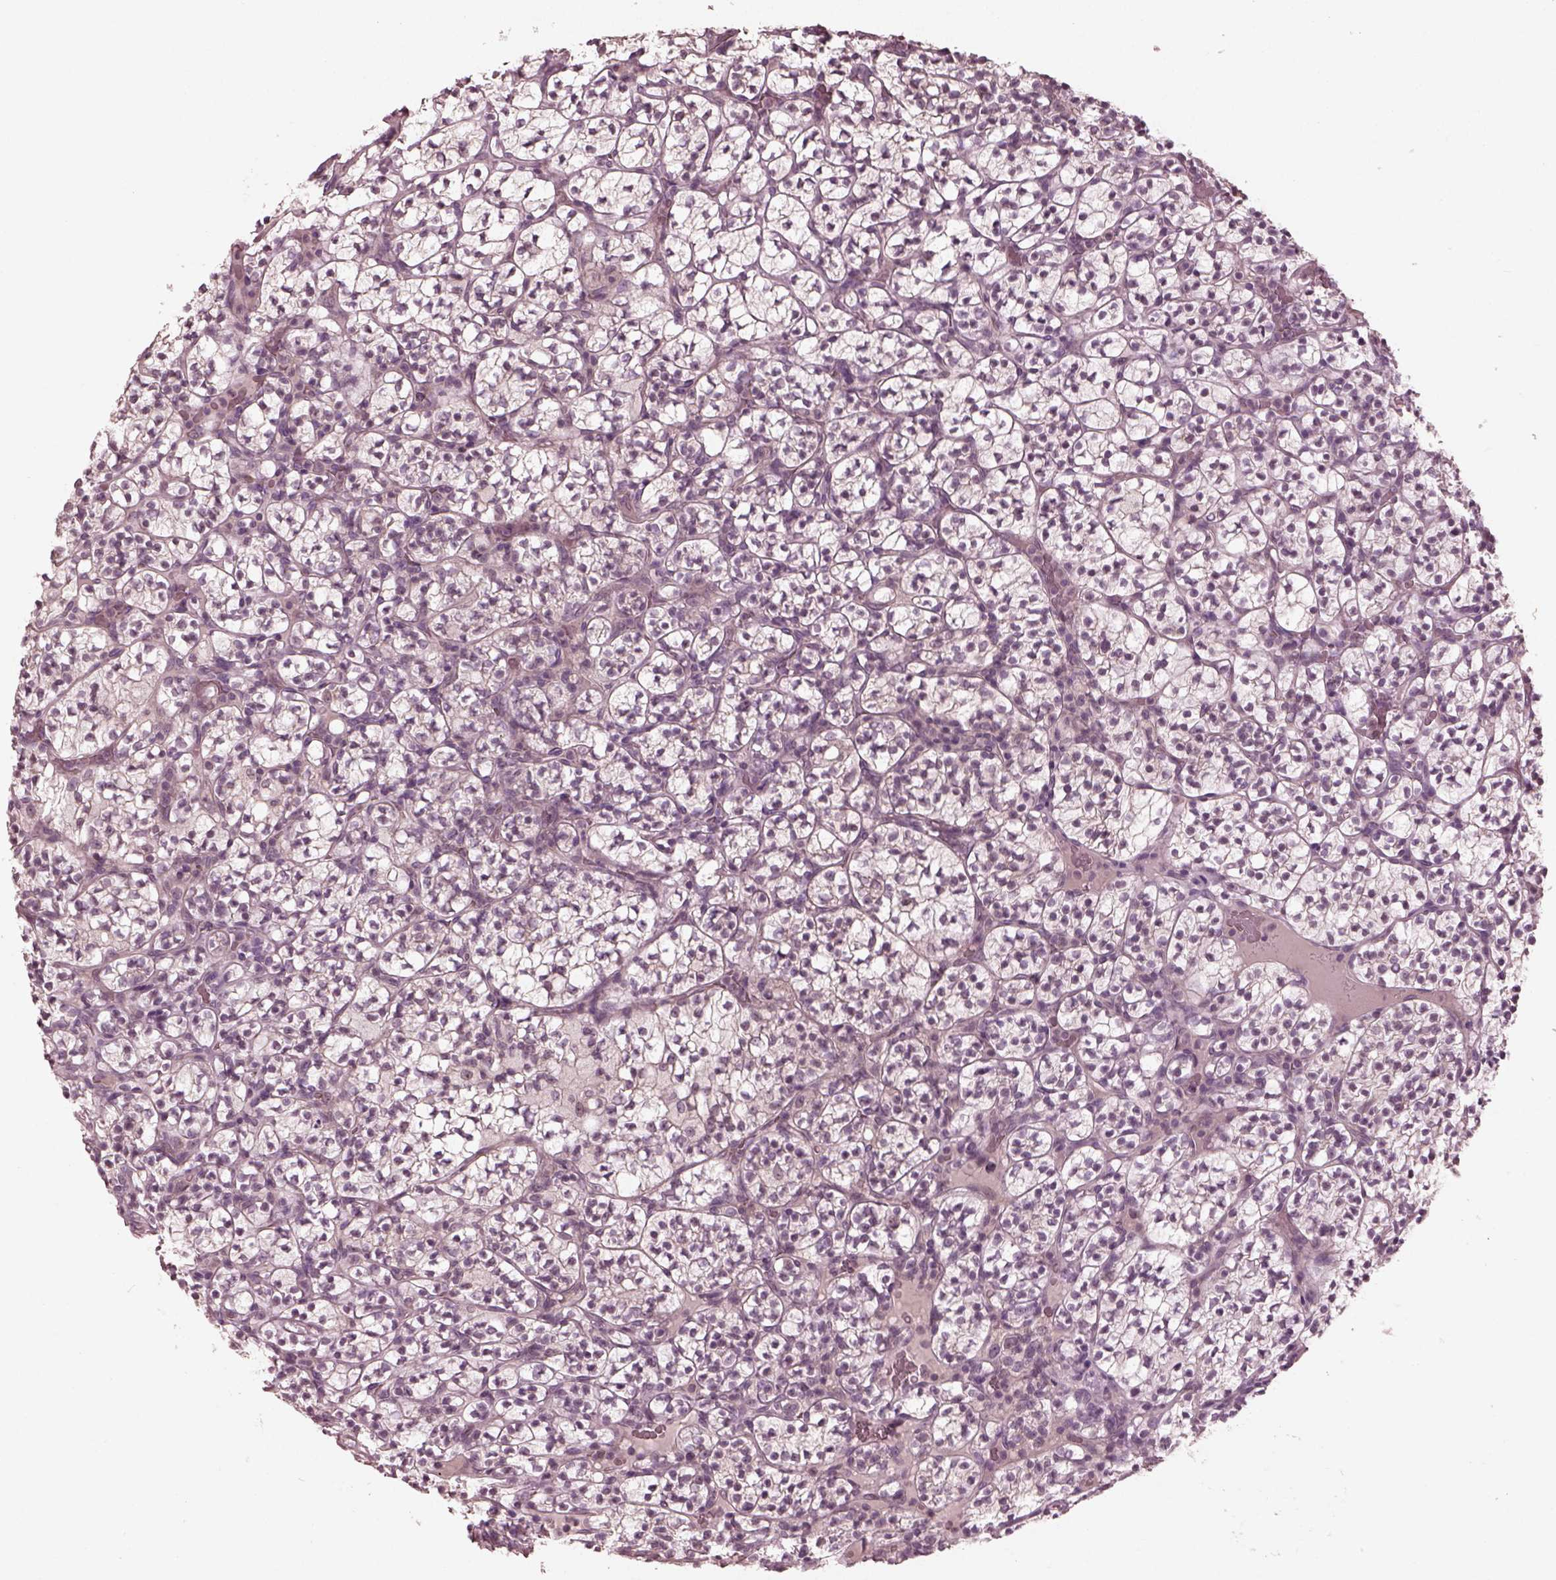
{"staining": {"intensity": "negative", "quantity": "none", "location": "none"}, "tissue": "renal cancer", "cell_type": "Tumor cells", "image_type": "cancer", "snomed": [{"axis": "morphology", "description": "Adenocarcinoma, NOS"}, {"axis": "topography", "description": "Kidney"}], "caption": "A micrograph of human renal adenocarcinoma is negative for staining in tumor cells.", "gene": "RGS7", "patient": {"sex": "female", "age": 89}}